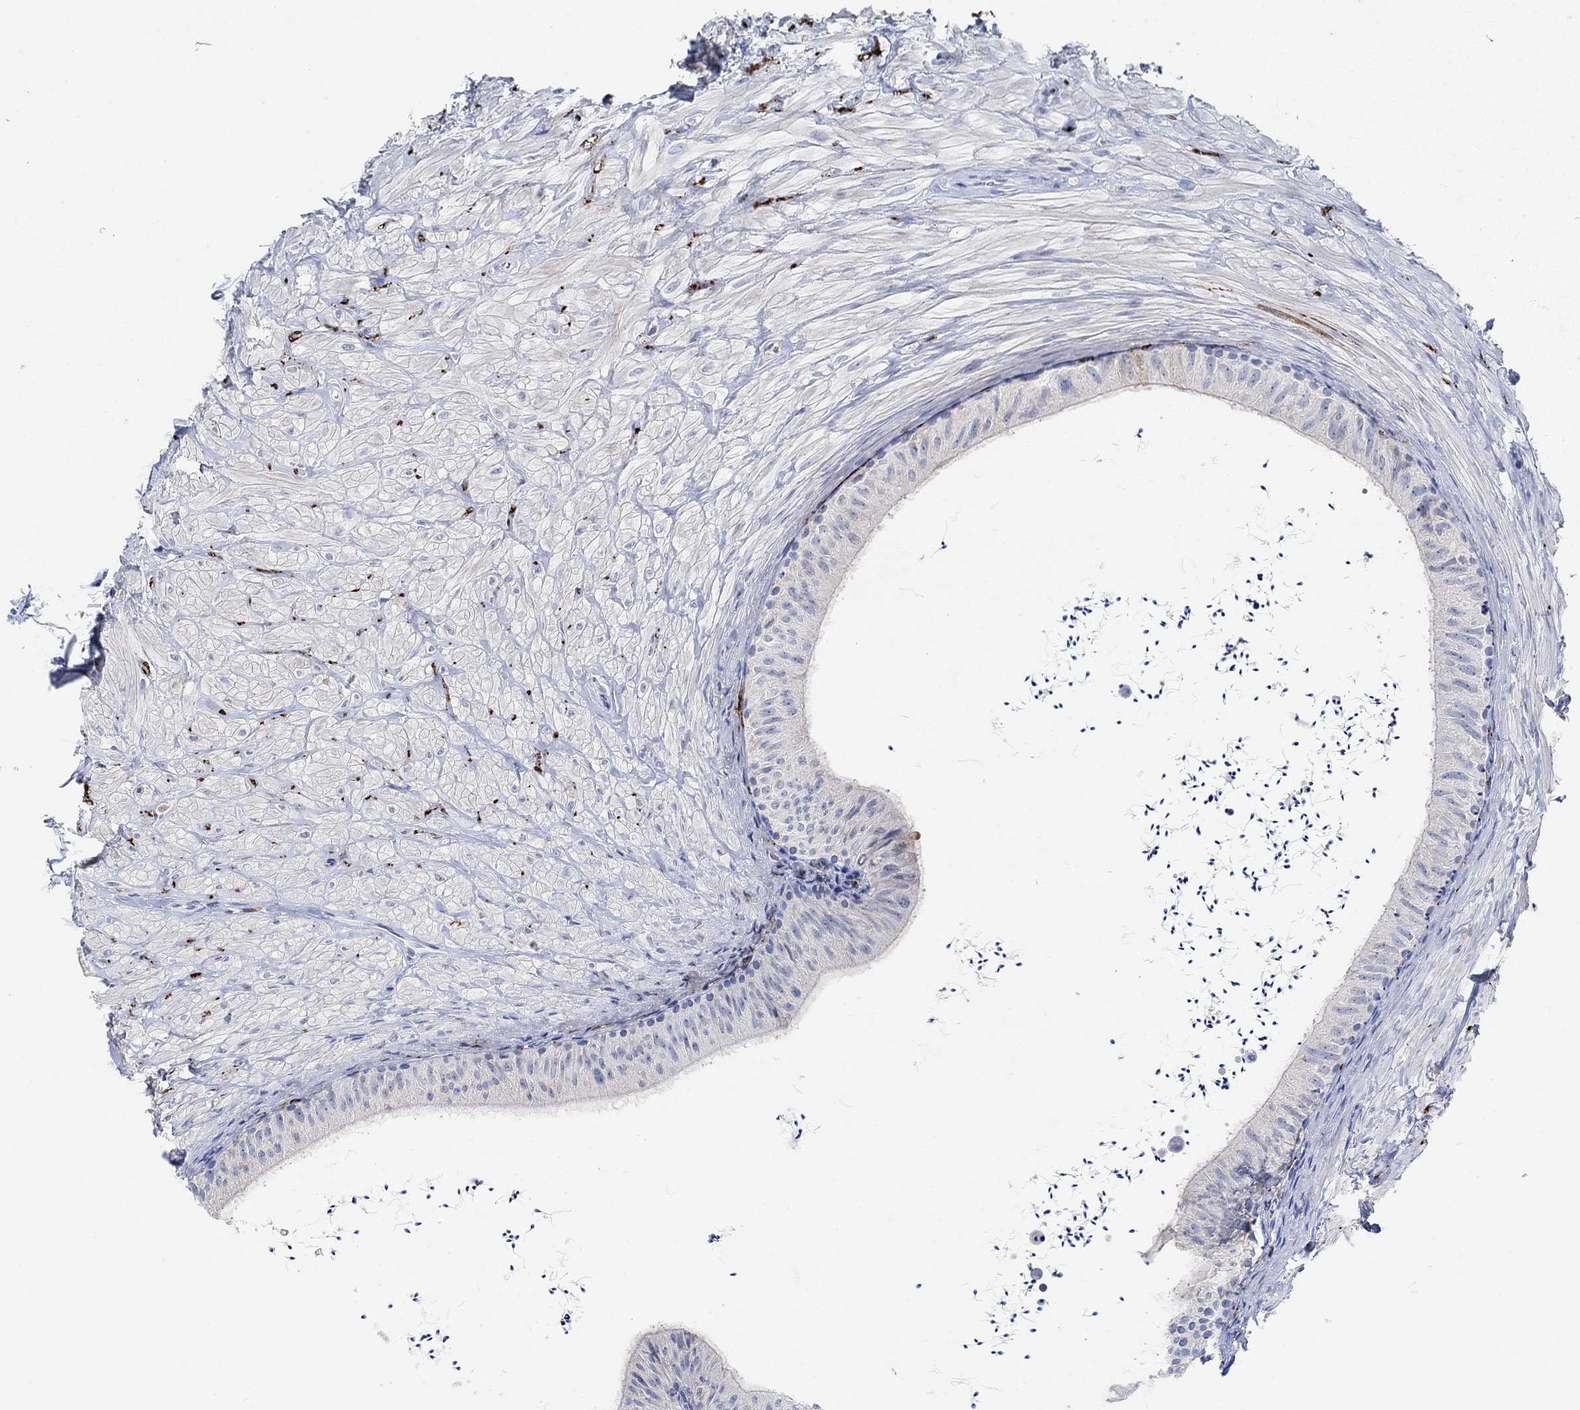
{"staining": {"intensity": "negative", "quantity": "none", "location": "none"}, "tissue": "epididymis", "cell_type": "Glandular cells", "image_type": "normal", "snomed": [{"axis": "morphology", "description": "Normal tissue, NOS"}, {"axis": "topography", "description": "Epididymis"}], "caption": "Protein analysis of unremarkable epididymis exhibits no significant positivity in glandular cells. (DAB immunohistochemistry with hematoxylin counter stain).", "gene": "VAT1L", "patient": {"sex": "male", "age": 32}}